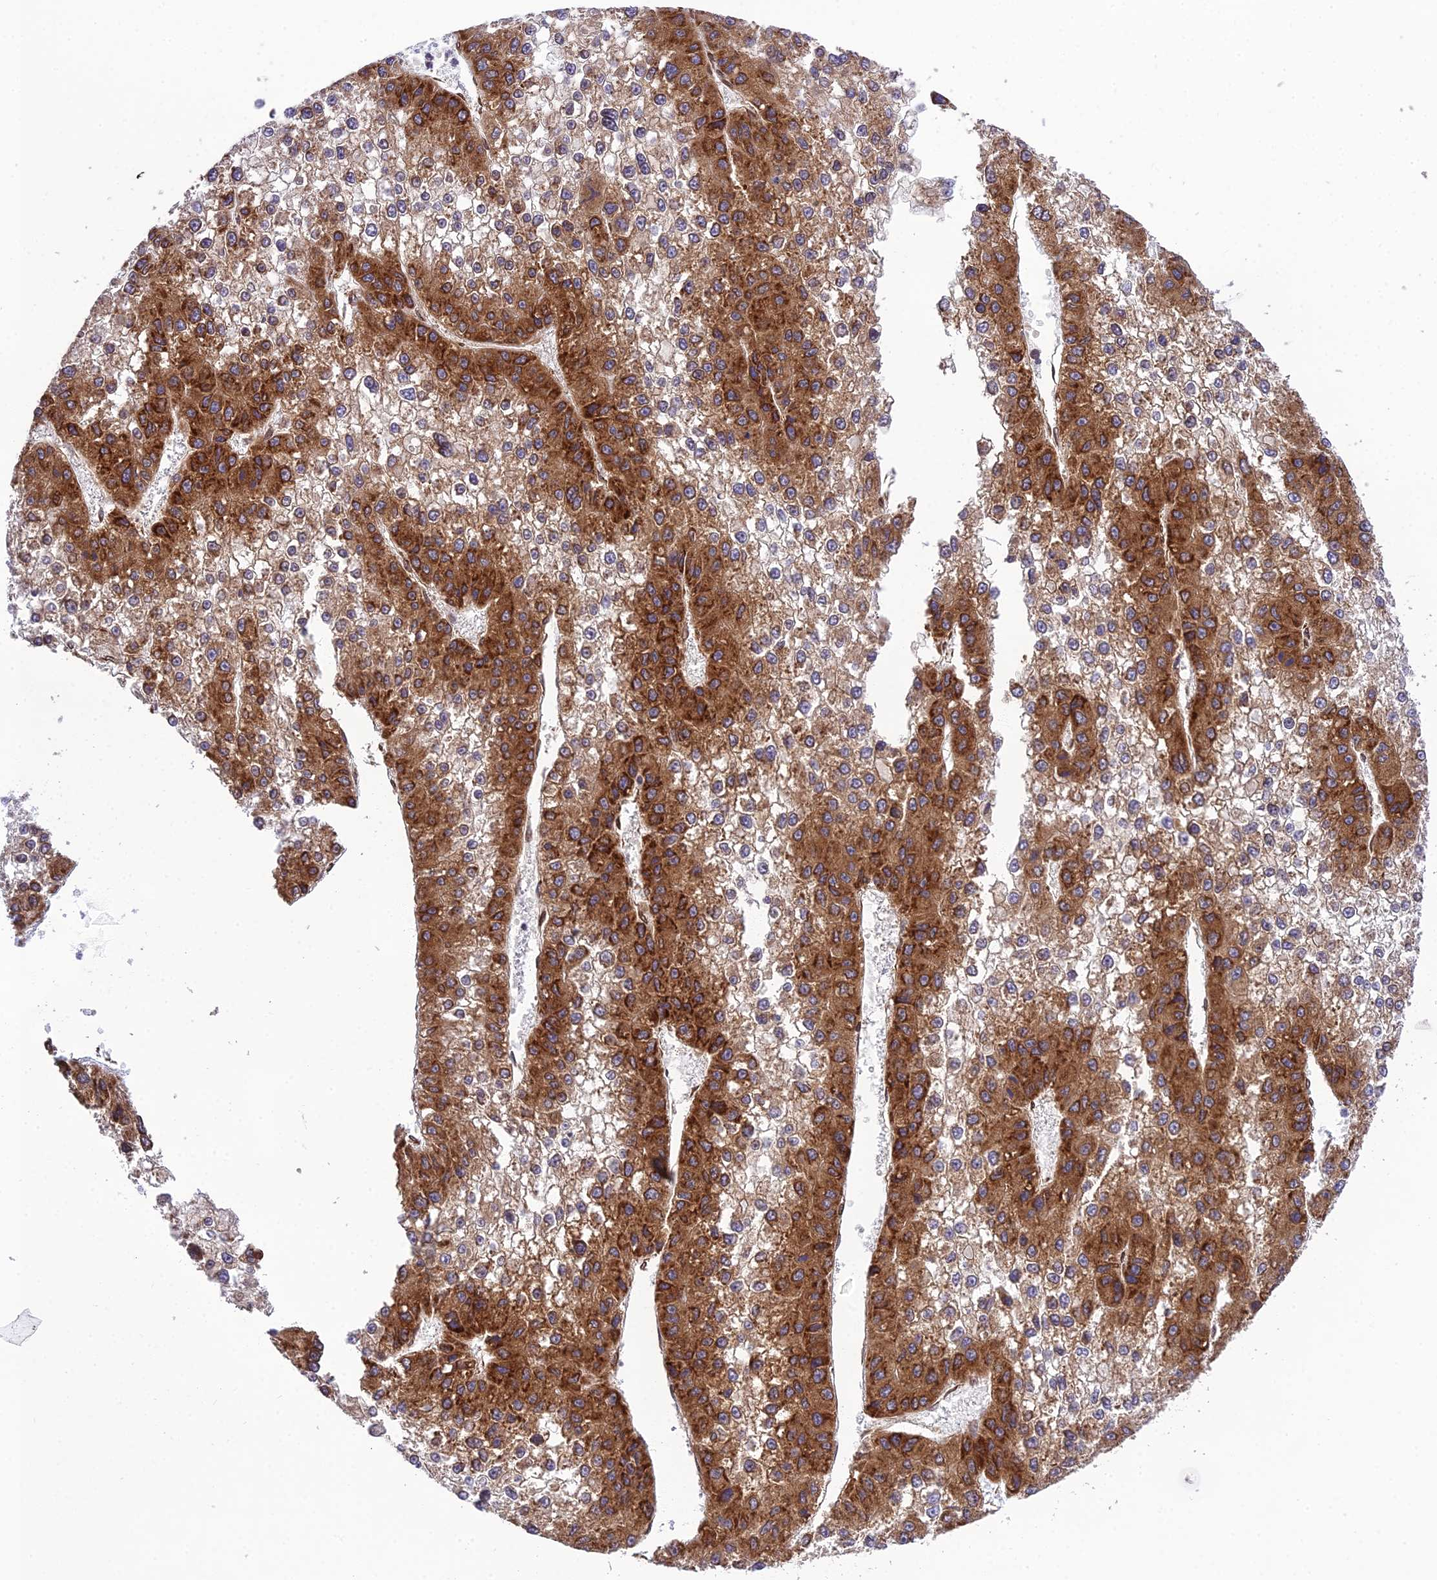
{"staining": {"intensity": "strong", "quantity": "25%-75%", "location": "cytoplasmic/membranous"}, "tissue": "liver cancer", "cell_type": "Tumor cells", "image_type": "cancer", "snomed": [{"axis": "morphology", "description": "Carcinoma, Hepatocellular, NOS"}, {"axis": "topography", "description": "Liver"}], "caption": "Approximately 25%-75% of tumor cells in hepatocellular carcinoma (liver) exhibit strong cytoplasmic/membranous protein expression as visualized by brown immunohistochemical staining.", "gene": "DHCR7", "patient": {"sex": "female", "age": 73}}